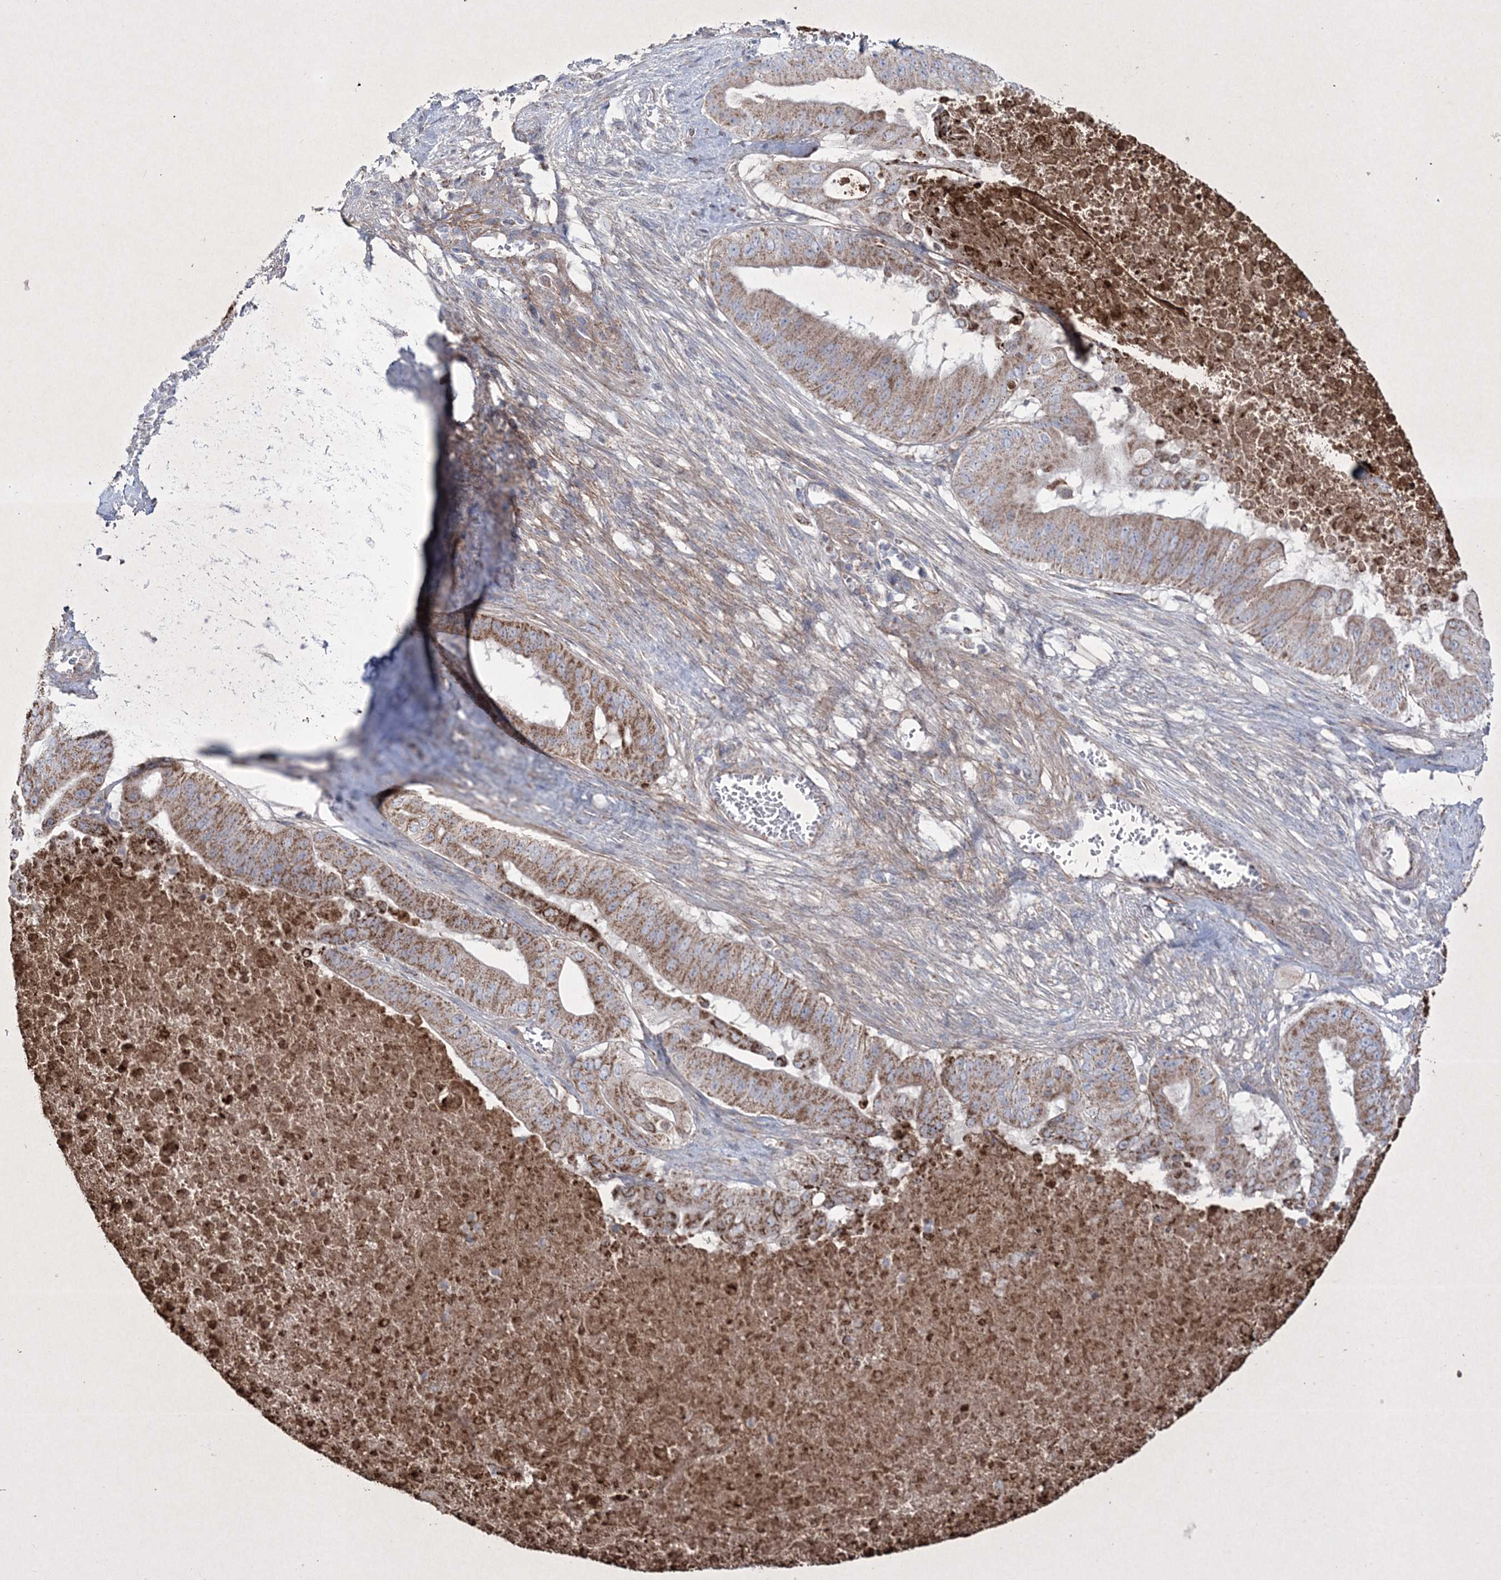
{"staining": {"intensity": "strong", "quantity": "25%-75%", "location": "cytoplasmic/membranous"}, "tissue": "pancreatic cancer", "cell_type": "Tumor cells", "image_type": "cancer", "snomed": [{"axis": "morphology", "description": "Adenocarcinoma, NOS"}, {"axis": "topography", "description": "Pancreas"}], "caption": "A micrograph showing strong cytoplasmic/membranous staining in about 25%-75% of tumor cells in adenocarcinoma (pancreatic), as visualized by brown immunohistochemical staining.", "gene": "RICTOR", "patient": {"sex": "female", "age": 77}}